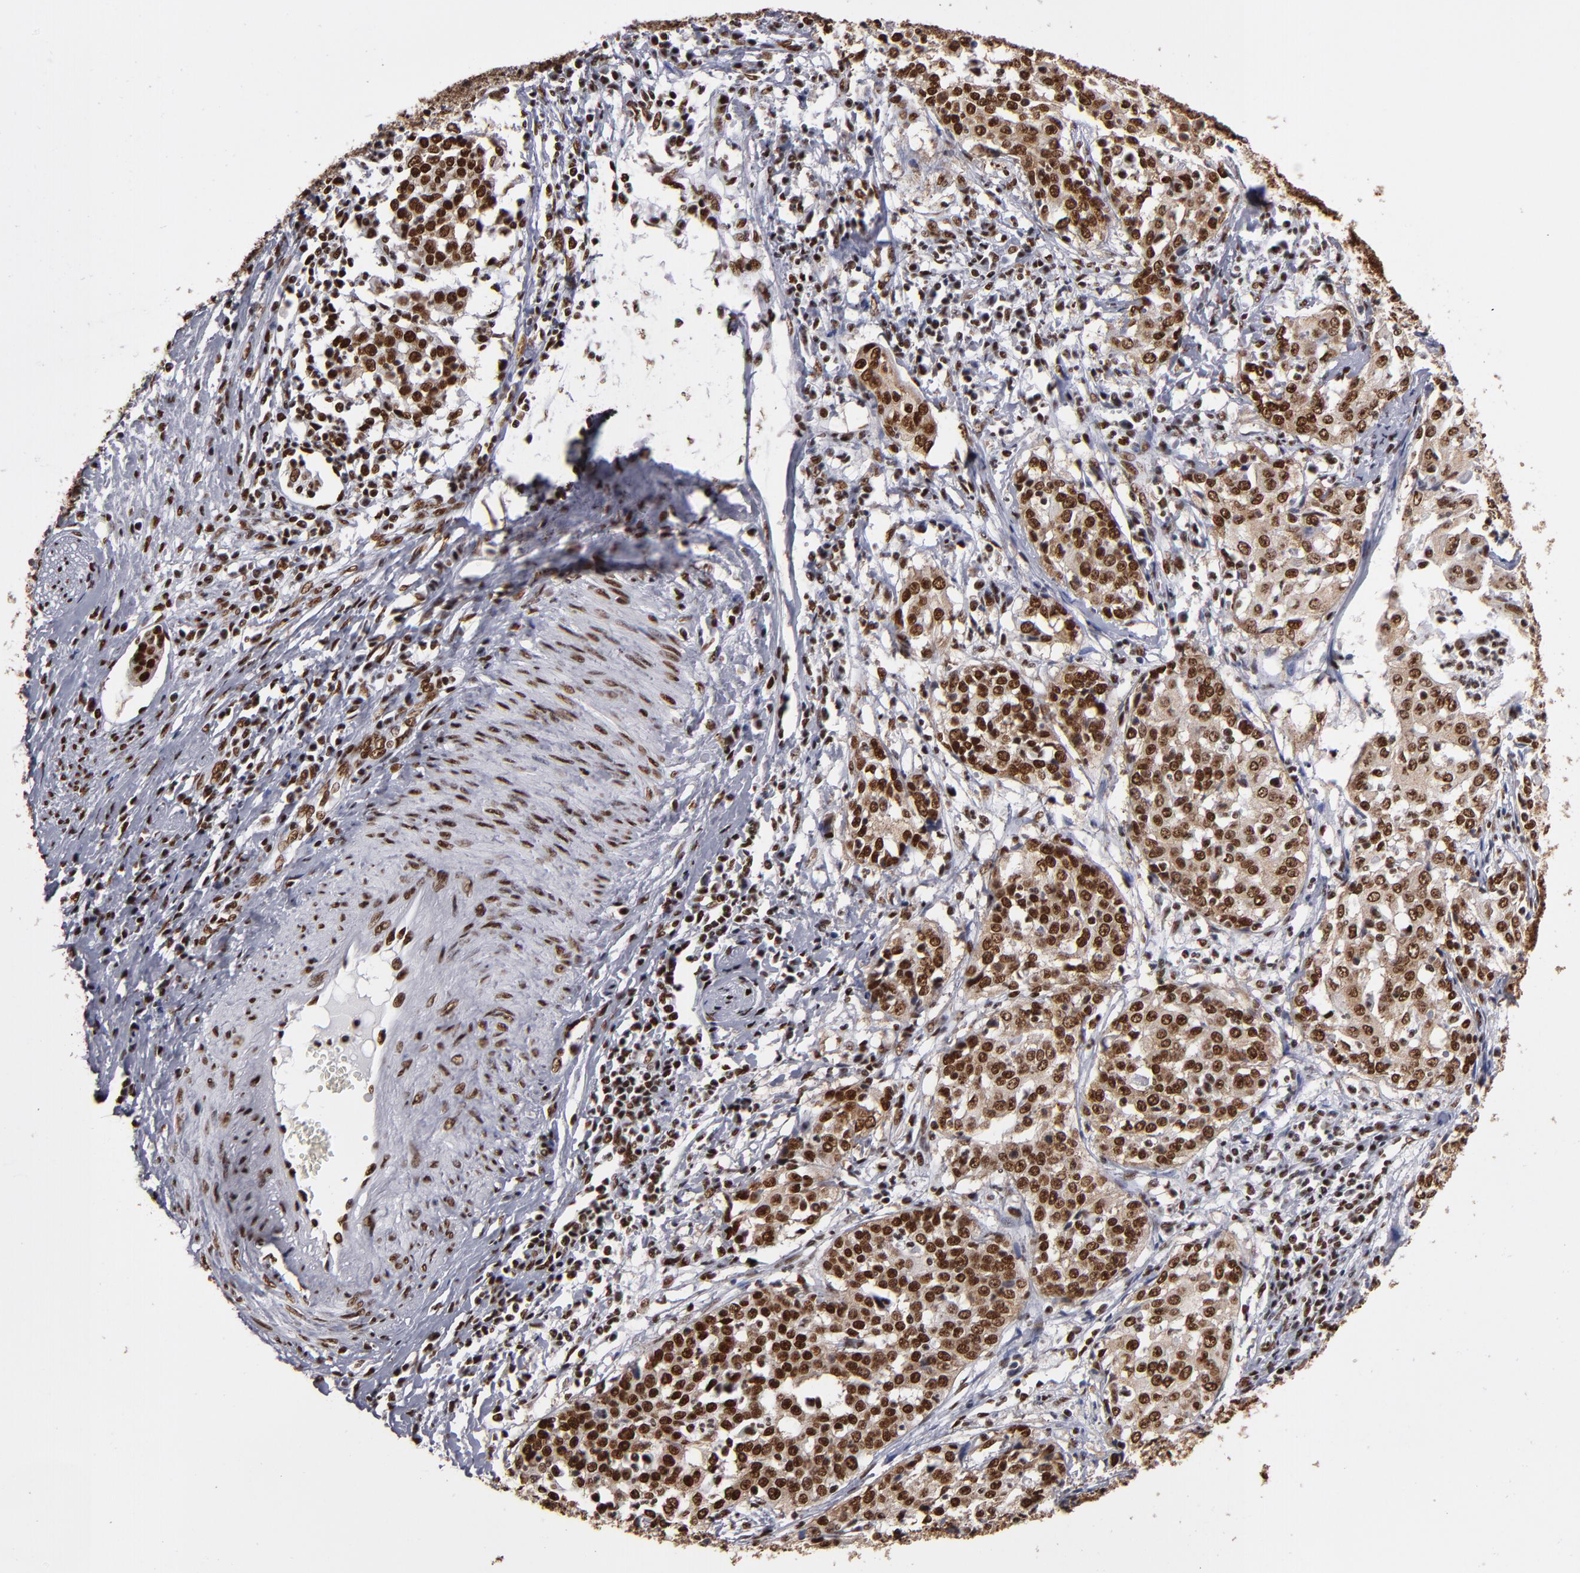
{"staining": {"intensity": "strong", "quantity": ">75%", "location": "cytoplasmic/membranous,nuclear"}, "tissue": "cervical cancer", "cell_type": "Tumor cells", "image_type": "cancer", "snomed": [{"axis": "morphology", "description": "Squamous cell carcinoma, NOS"}, {"axis": "topography", "description": "Cervix"}], "caption": "A micrograph showing strong cytoplasmic/membranous and nuclear staining in about >75% of tumor cells in cervical cancer, as visualized by brown immunohistochemical staining.", "gene": "MRE11", "patient": {"sex": "female", "age": 39}}